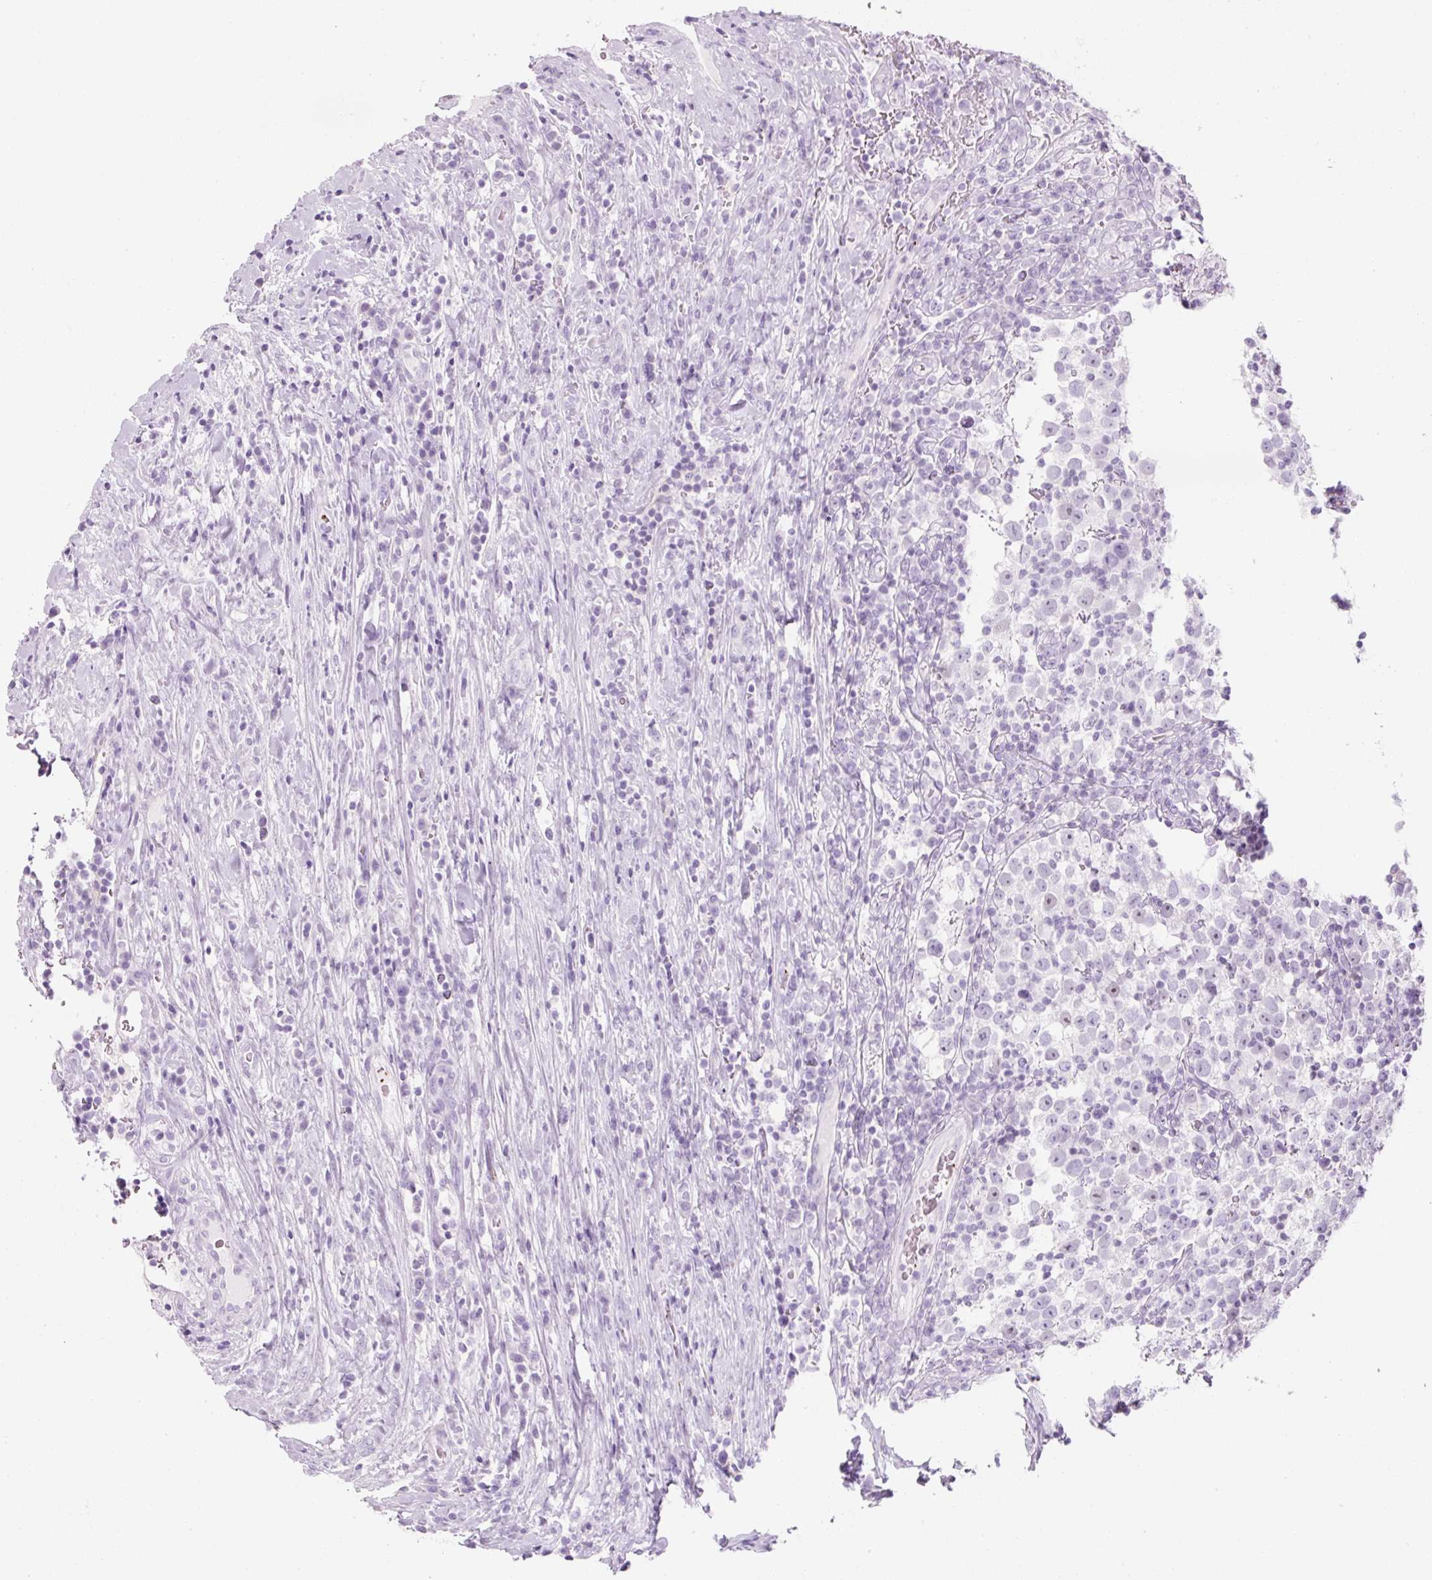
{"staining": {"intensity": "negative", "quantity": "none", "location": "none"}, "tissue": "testis cancer", "cell_type": "Tumor cells", "image_type": "cancer", "snomed": [{"axis": "morphology", "description": "Normal tissue, NOS"}, {"axis": "morphology", "description": "Seminoma, NOS"}, {"axis": "topography", "description": "Testis"}], "caption": "Testis cancer was stained to show a protein in brown. There is no significant positivity in tumor cells.", "gene": "PF4V1", "patient": {"sex": "male", "age": 43}}